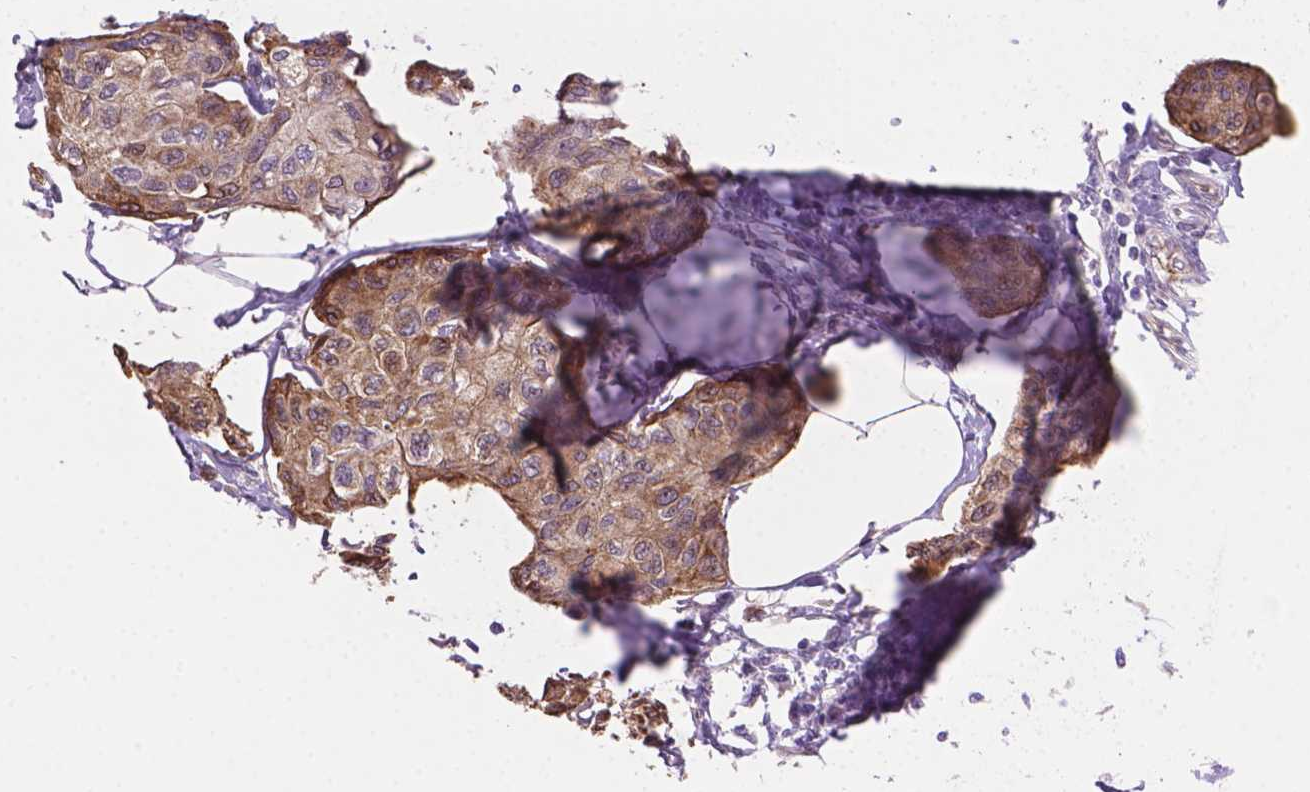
{"staining": {"intensity": "weak", "quantity": ">75%", "location": "cytoplasmic/membranous"}, "tissue": "breast cancer", "cell_type": "Tumor cells", "image_type": "cancer", "snomed": [{"axis": "morphology", "description": "Duct carcinoma"}, {"axis": "topography", "description": "Breast"}], "caption": "Weak cytoplasmic/membranous staining is identified in approximately >75% of tumor cells in breast intraductal carcinoma.", "gene": "AMMECR1", "patient": {"sex": "female", "age": 80}}